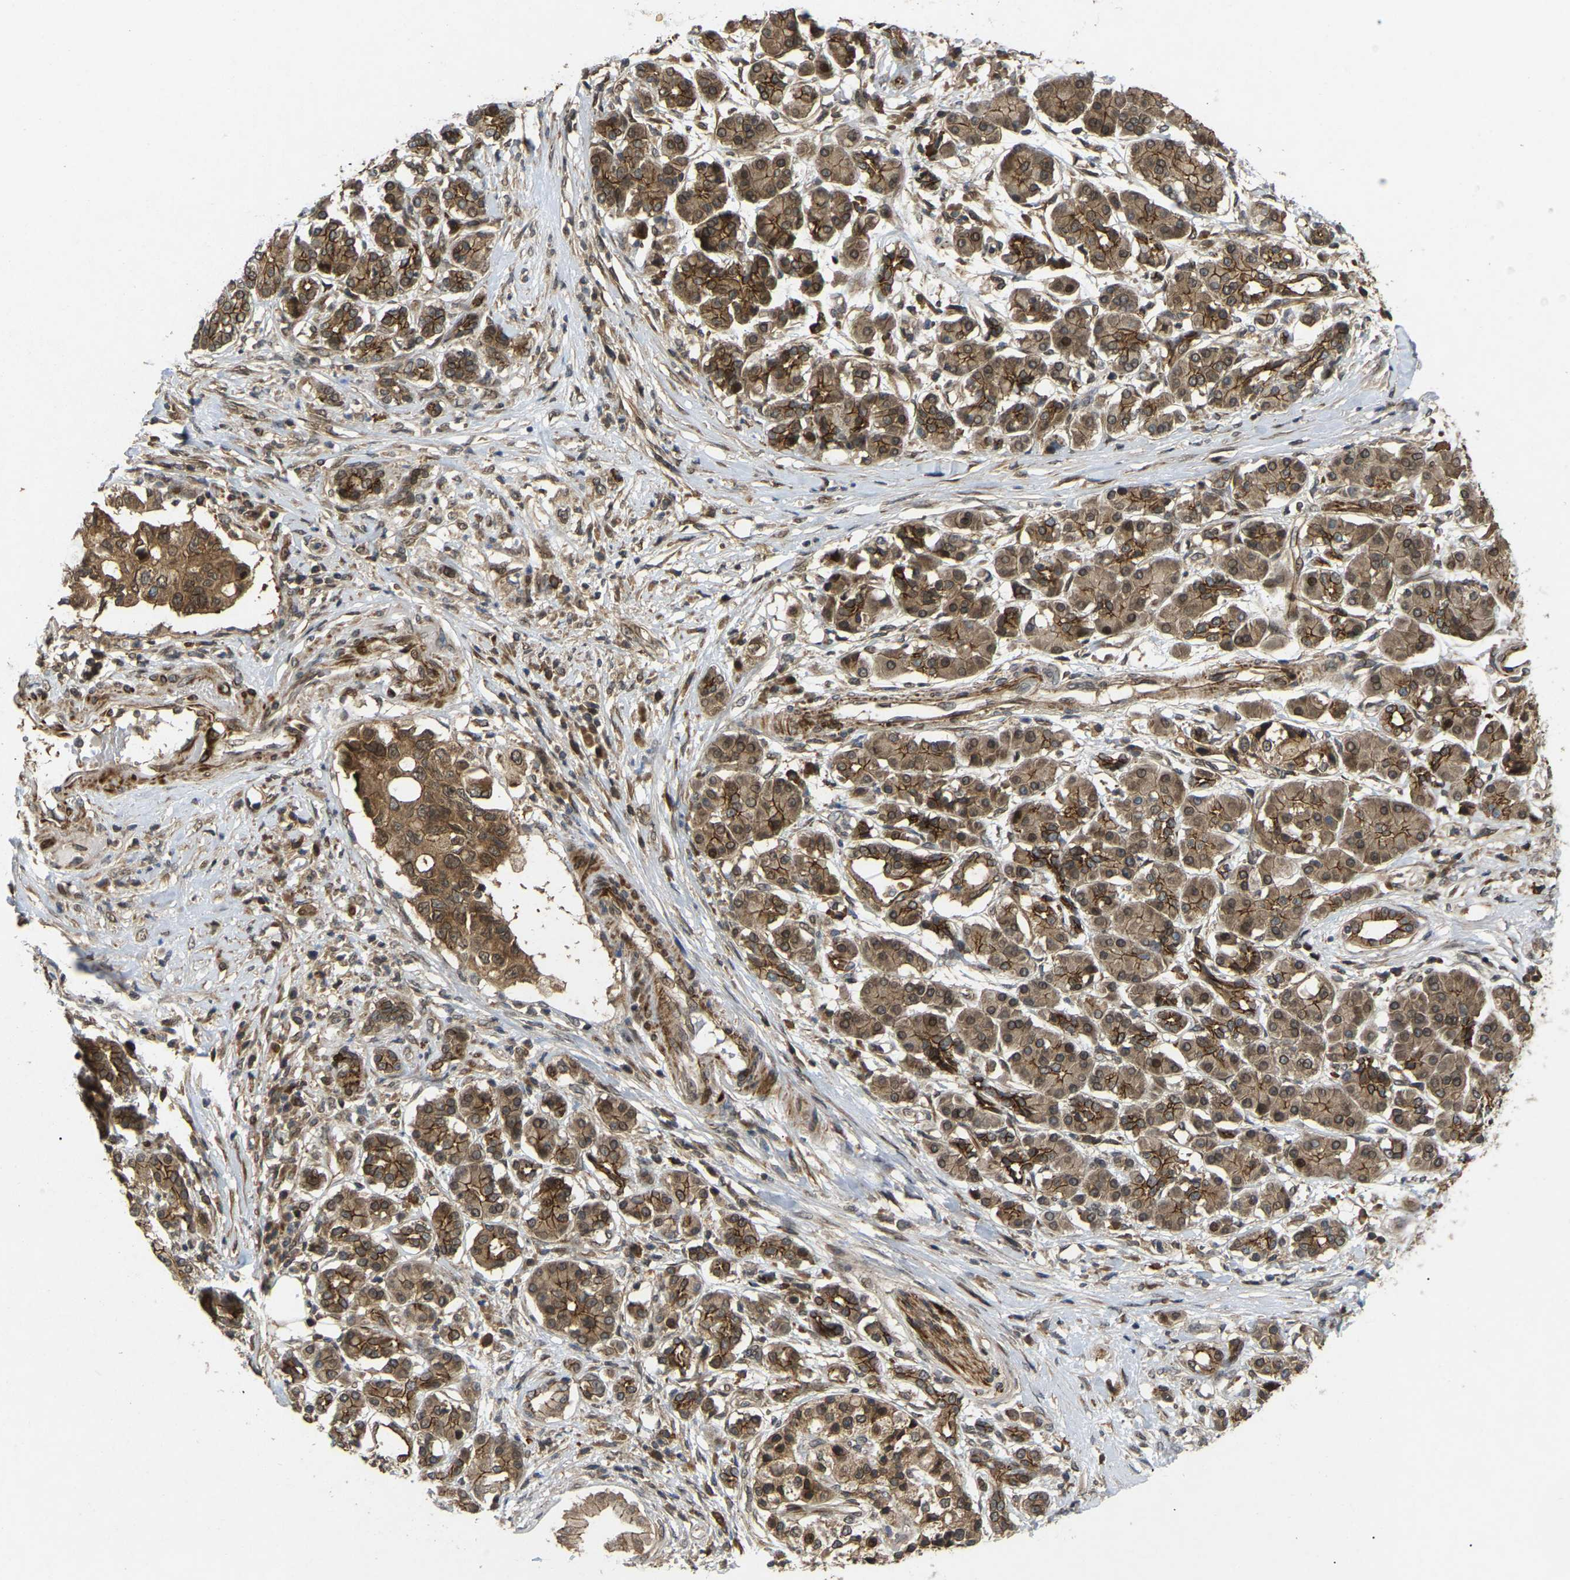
{"staining": {"intensity": "moderate", "quantity": ">75%", "location": "cytoplasmic/membranous,nuclear"}, "tissue": "pancreatic cancer", "cell_type": "Tumor cells", "image_type": "cancer", "snomed": [{"axis": "morphology", "description": "Adenocarcinoma, NOS"}, {"axis": "topography", "description": "Pancreas"}], "caption": "Tumor cells display moderate cytoplasmic/membranous and nuclear positivity in about >75% of cells in adenocarcinoma (pancreatic).", "gene": "KIAA1549", "patient": {"sex": "female", "age": 56}}